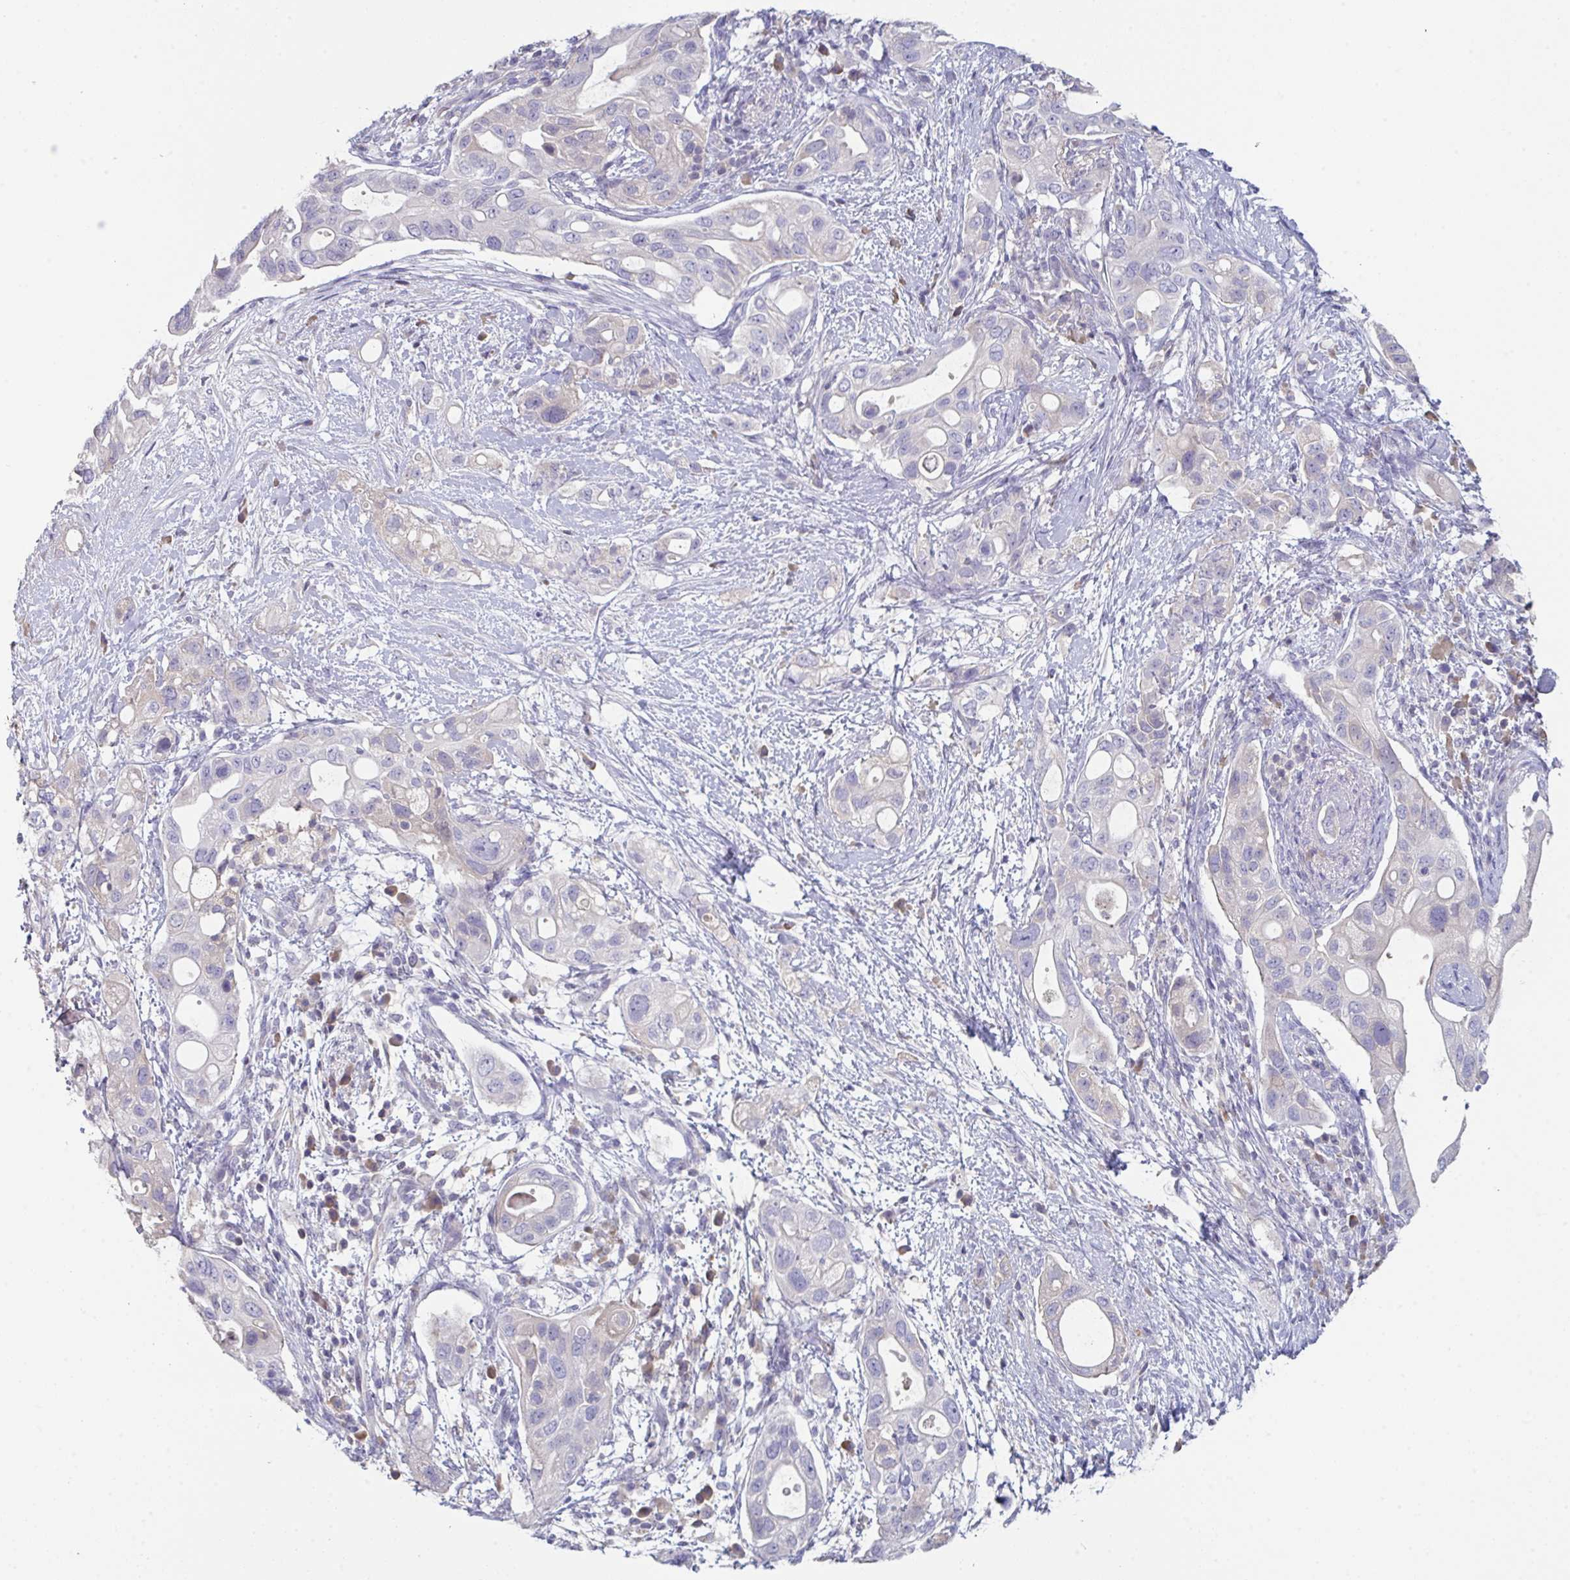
{"staining": {"intensity": "negative", "quantity": "none", "location": "none"}, "tissue": "pancreatic cancer", "cell_type": "Tumor cells", "image_type": "cancer", "snomed": [{"axis": "morphology", "description": "Adenocarcinoma, NOS"}, {"axis": "topography", "description": "Pancreas"}], "caption": "Human pancreatic cancer stained for a protein using immunohistochemistry (IHC) reveals no expression in tumor cells.", "gene": "HGFAC", "patient": {"sex": "female", "age": 72}}